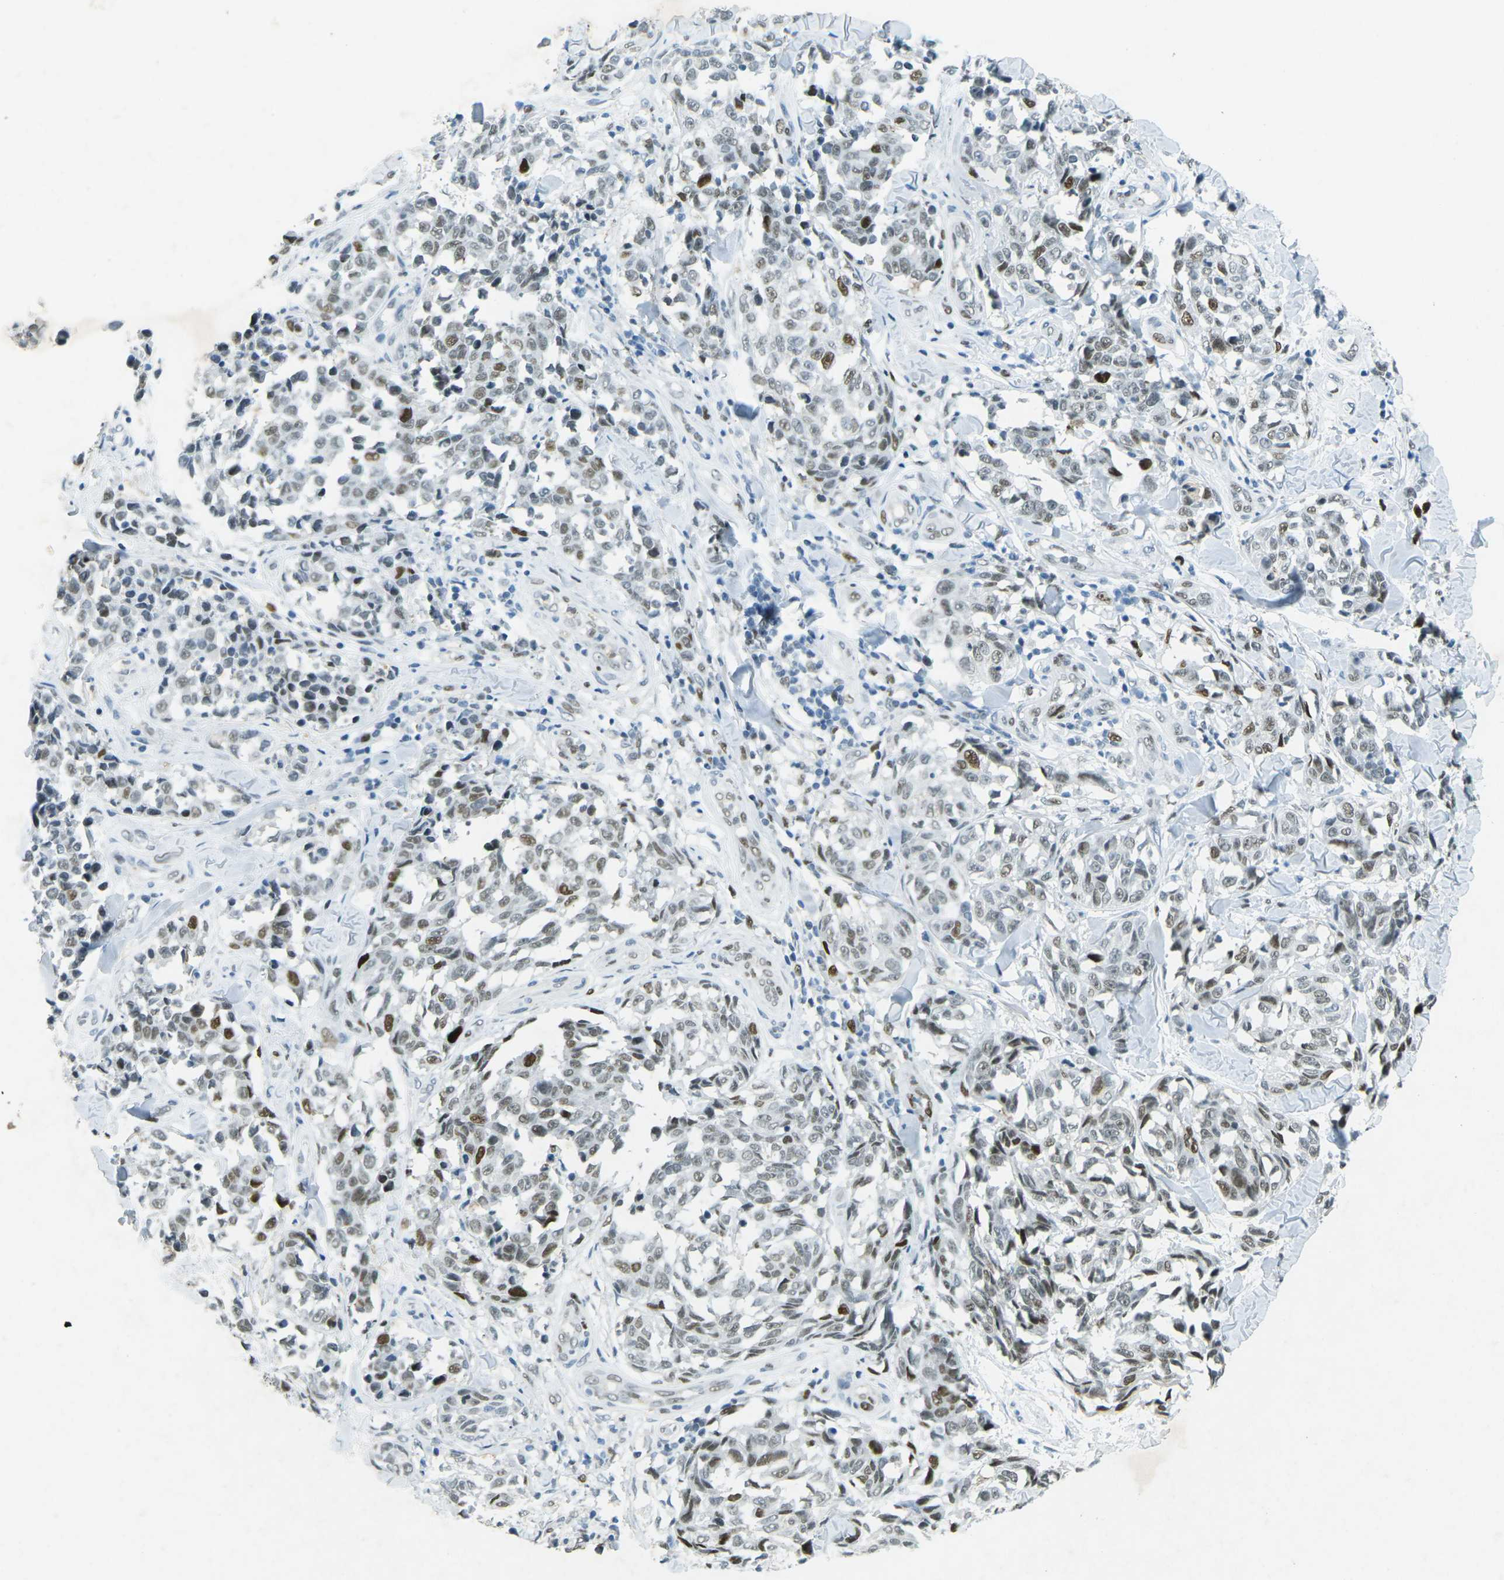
{"staining": {"intensity": "moderate", "quantity": ">75%", "location": "nuclear"}, "tissue": "melanoma", "cell_type": "Tumor cells", "image_type": "cancer", "snomed": [{"axis": "morphology", "description": "Malignant melanoma, NOS"}, {"axis": "topography", "description": "Skin"}], "caption": "Human melanoma stained with a protein marker shows moderate staining in tumor cells.", "gene": "RB1", "patient": {"sex": "female", "age": 64}}